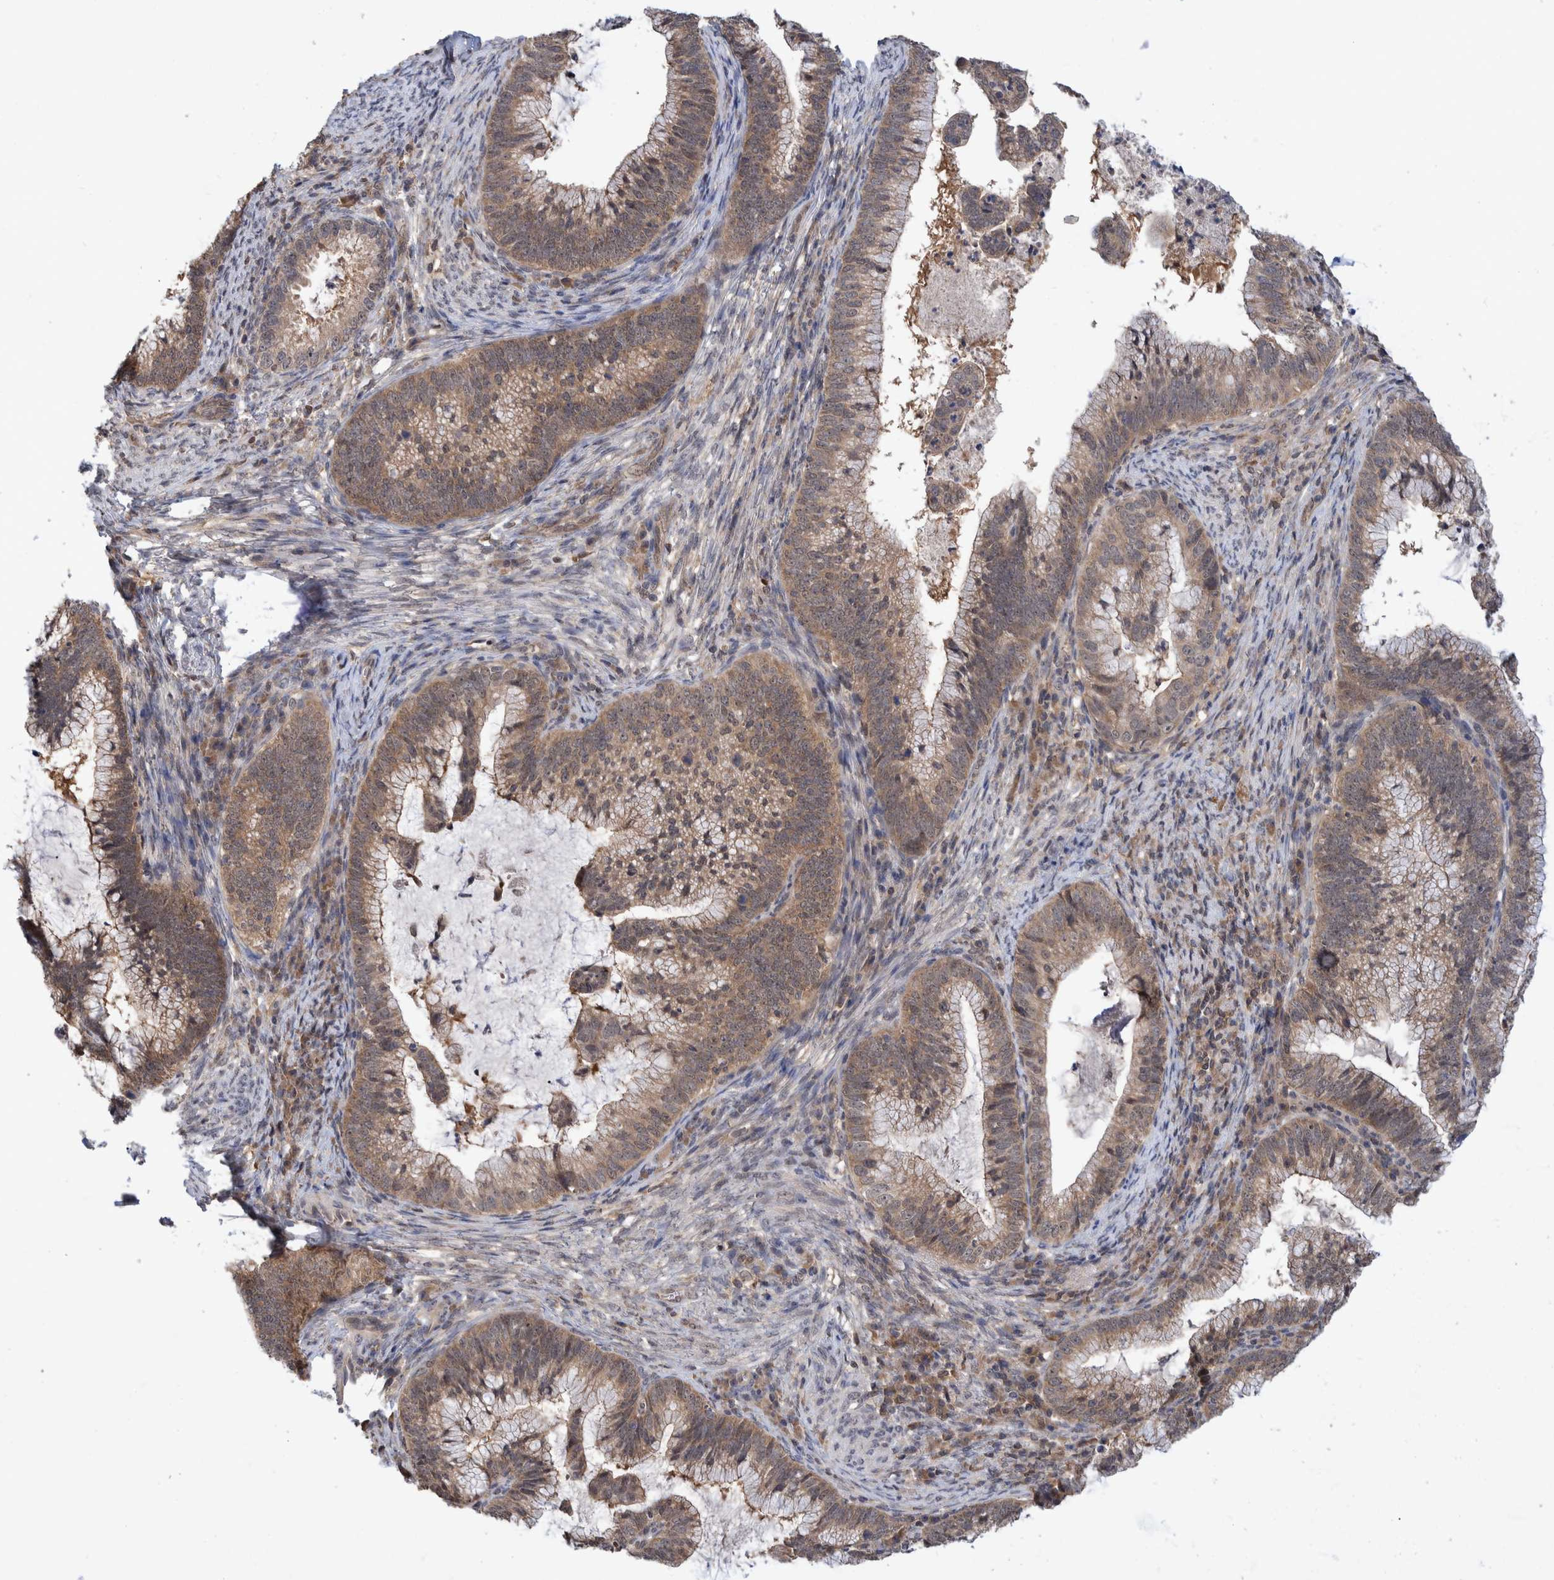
{"staining": {"intensity": "weak", "quantity": ">75%", "location": "cytoplasmic/membranous"}, "tissue": "cervical cancer", "cell_type": "Tumor cells", "image_type": "cancer", "snomed": [{"axis": "morphology", "description": "Adenocarcinoma, NOS"}, {"axis": "topography", "description": "Cervix"}], "caption": "A high-resolution image shows immunohistochemistry (IHC) staining of cervical cancer, which displays weak cytoplasmic/membranous expression in about >75% of tumor cells.", "gene": "PLPBP", "patient": {"sex": "female", "age": 36}}